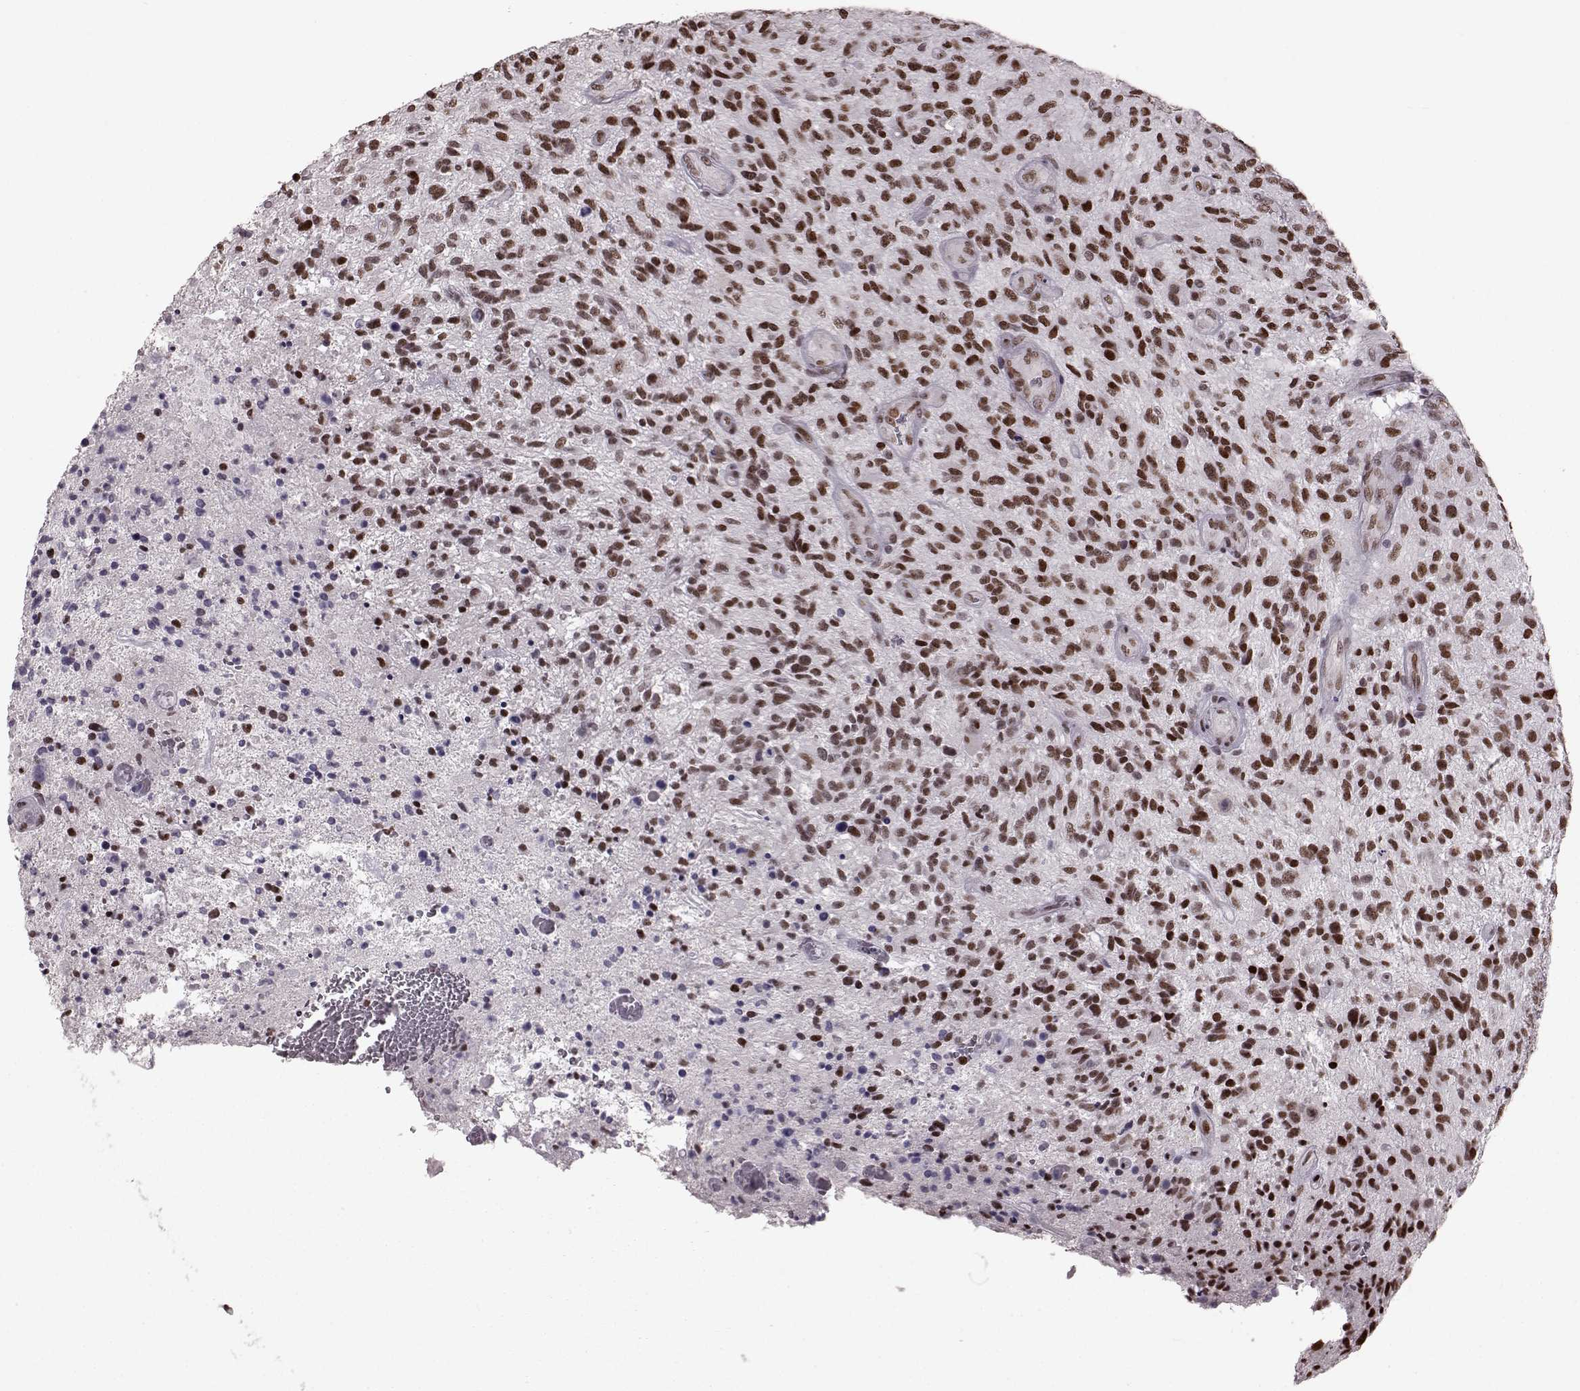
{"staining": {"intensity": "moderate", "quantity": ">75%", "location": "nuclear"}, "tissue": "glioma", "cell_type": "Tumor cells", "image_type": "cancer", "snomed": [{"axis": "morphology", "description": "Glioma, malignant, High grade"}, {"axis": "topography", "description": "Brain"}], "caption": "An immunohistochemistry image of tumor tissue is shown. Protein staining in brown shows moderate nuclear positivity in glioma within tumor cells. (brown staining indicates protein expression, while blue staining denotes nuclei).", "gene": "NR2C1", "patient": {"sex": "male", "age": 47}}